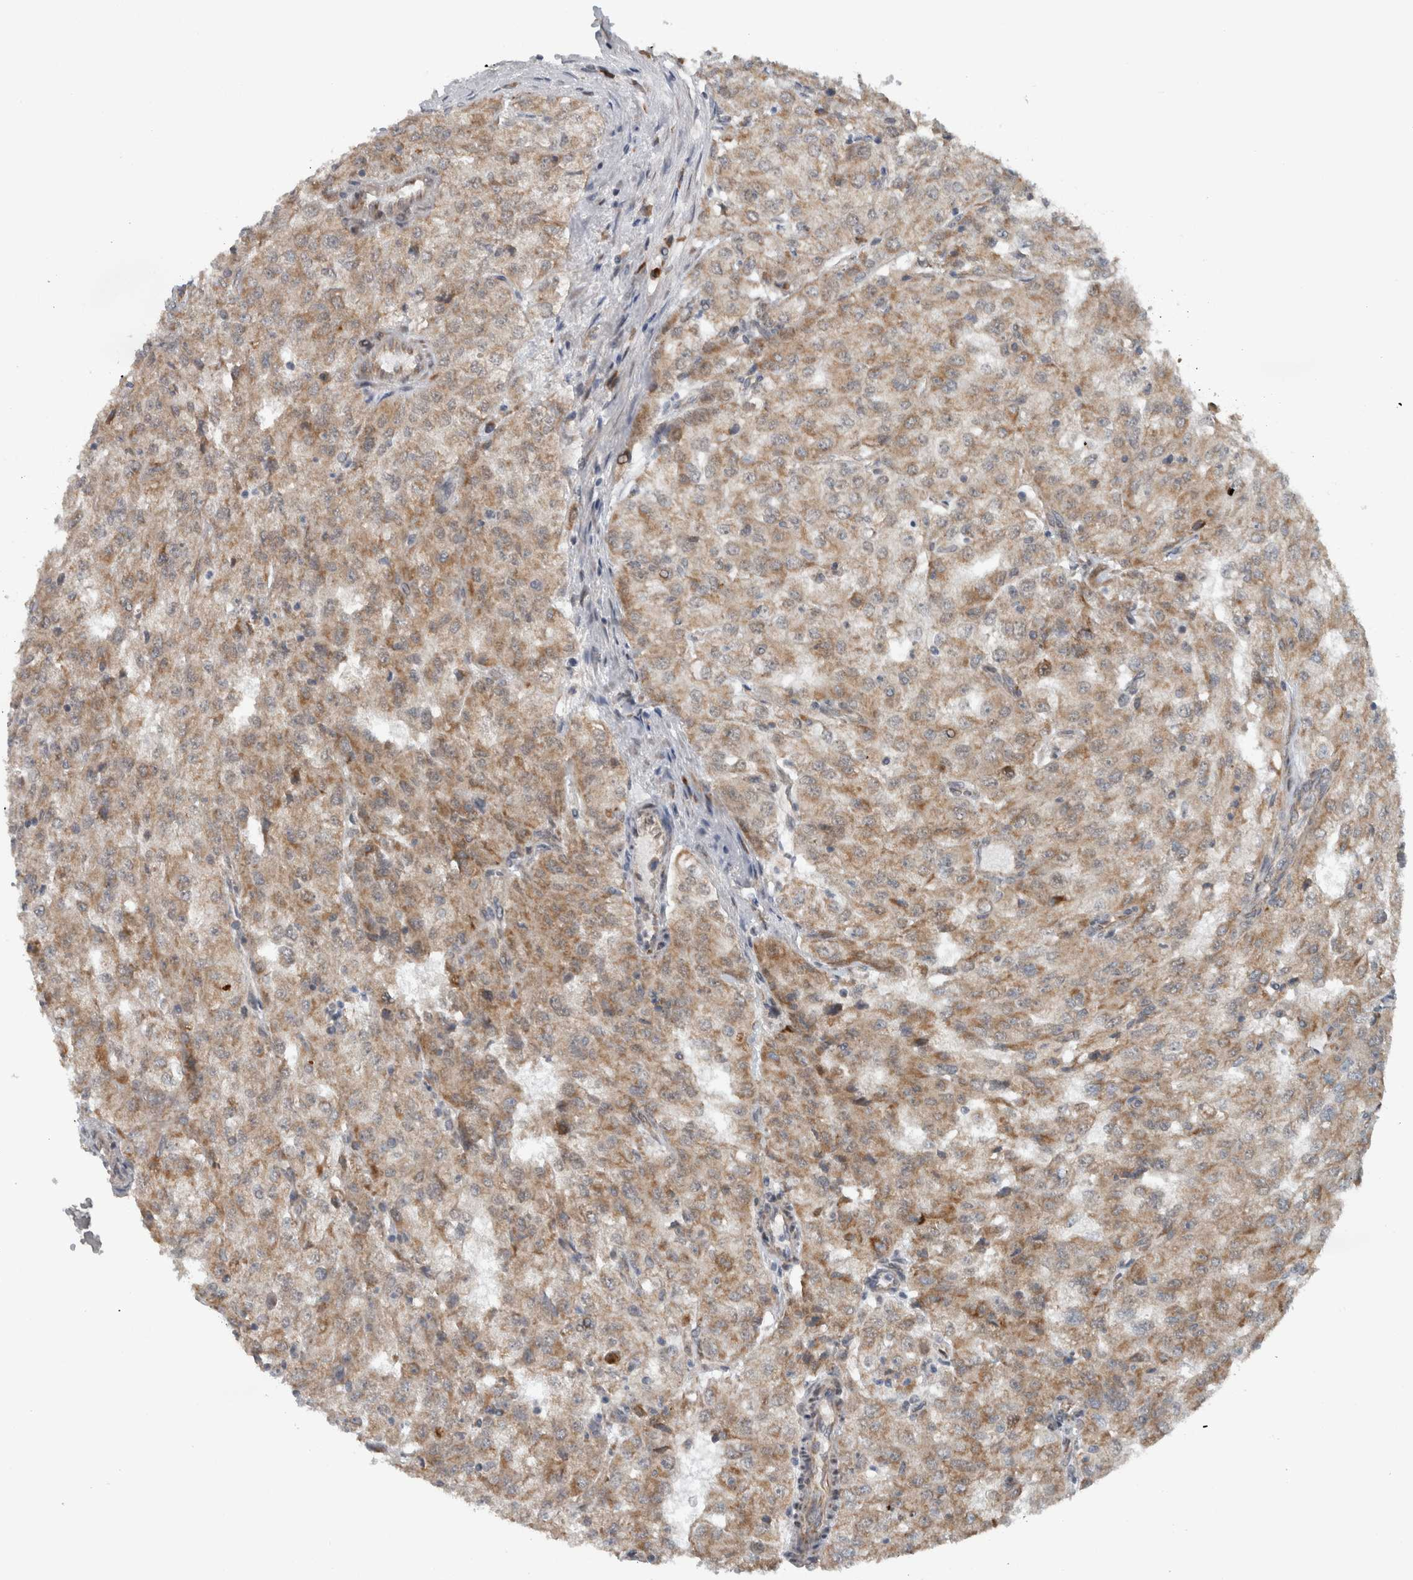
{"staining": {"intensity": "moderate", "quantity": ">75%", "location": "cytoplasmic/membranous"}, "tissue": "renal cancer", "cell_type": "Tumor cells", "image_type": "cancer", "snomed": [{"axis": "morphology", "description": "Adenocarcinoma, NOS"}, {"axis": "topography", "description": "Kidney"}], "caption": "DAB (3,3'-diaminobenzidine) immunohistochemical staining of human renal adenocarcinoma reveals moderate cytoplasmic/membranous protein expression in approximately >75% of tumor cells.", "gene": "GBA2", "patient": {"sex": "female", "age": 54}}